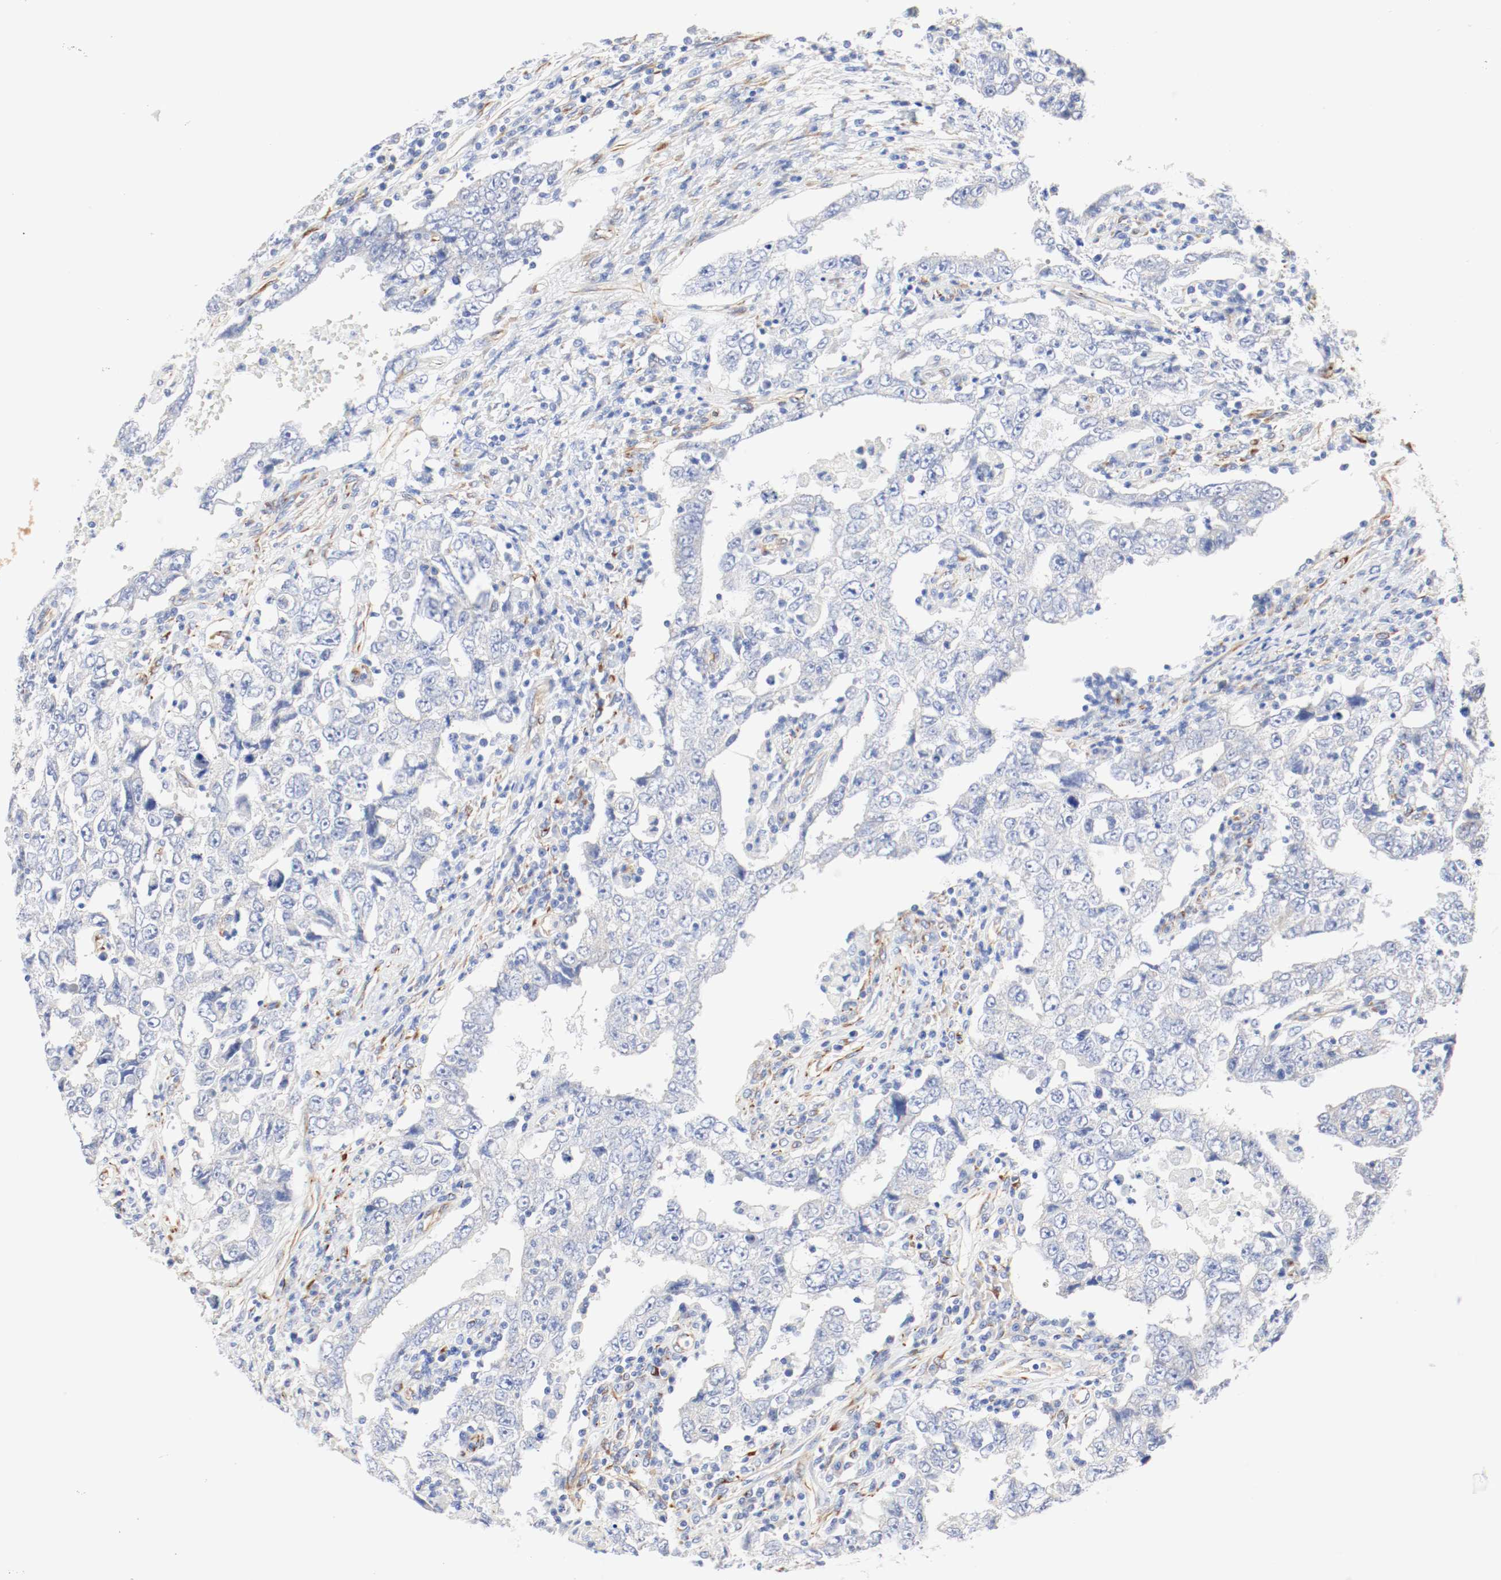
{"staining": {"intensity": "negative", "quantity": "none", "location": "none"}, "tissue": "testis cancer", "cell_type": "Tumor cells", "image_type": "cancer", "snomed": [{"axis": "morphology", "description": "Carcinoma, Embryonal, NOS"}, {"axis": "topography", "description": "Testis"}], "caption": "Testis cancer (embryonal carcinoma) stained for a protein using immunohistochemistry demonstrates no positivity tumor cells.", "gene": "GIT1", "patient": {"sex": "male", "age": 26}}